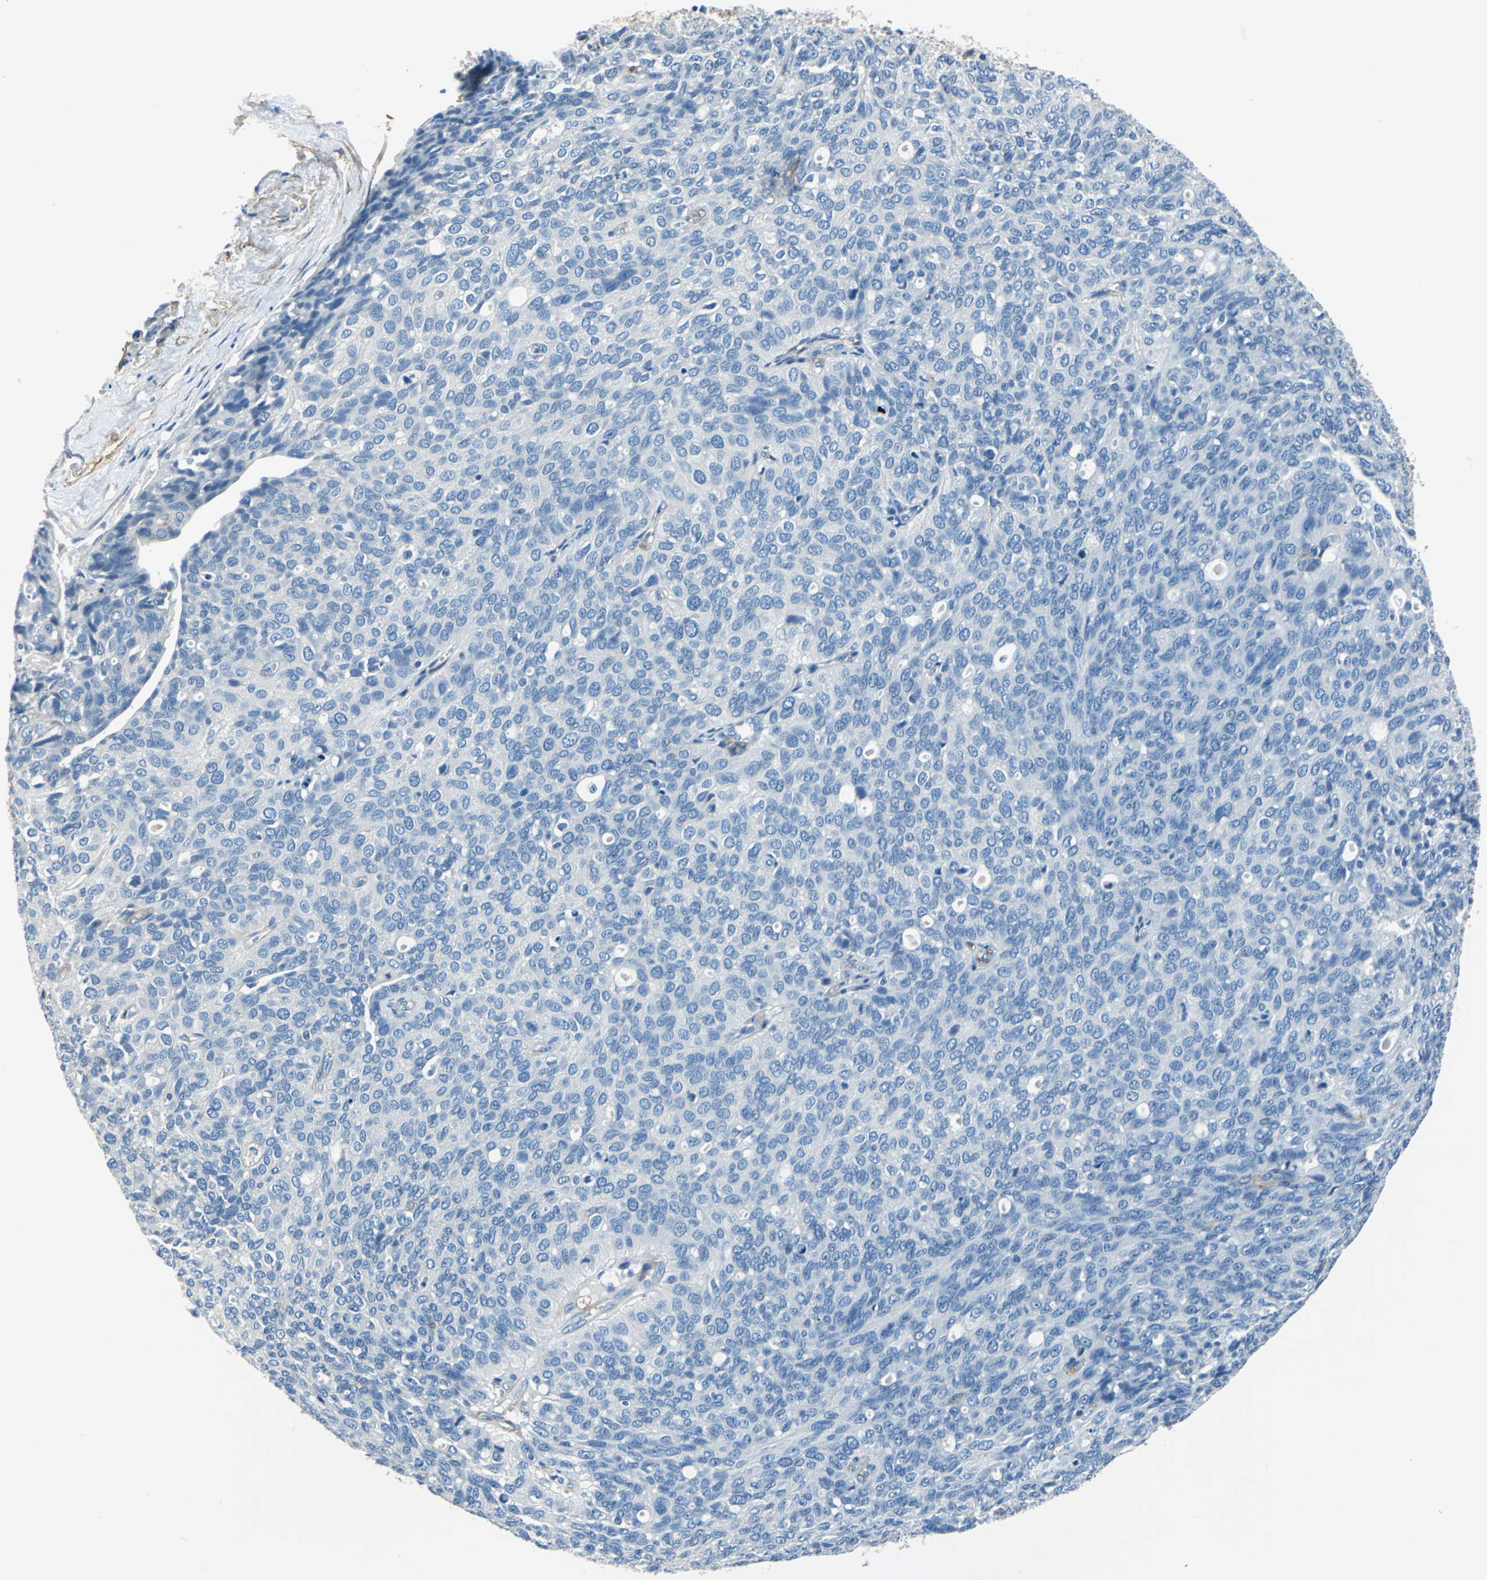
{"staining": {"intensity": "negative", "quantity": "none", "location": "none"}, "tissue": "ovarian cancer", "cell_type": "Tumor cells", "image_type": "cancer", "snomed": [{"axis": "morphology", "description": "Carcinoma, endometroid"}, {"axis": "topography", "description": "Ovary"}], "caption": "This is an immunohistochemistry (IHC) micrograph of human endometroid carcinoma (ovarian). There is no staining in tumor cells.", "gene": "AKAP12", "patient": {"sex": "female", "age": 60}}